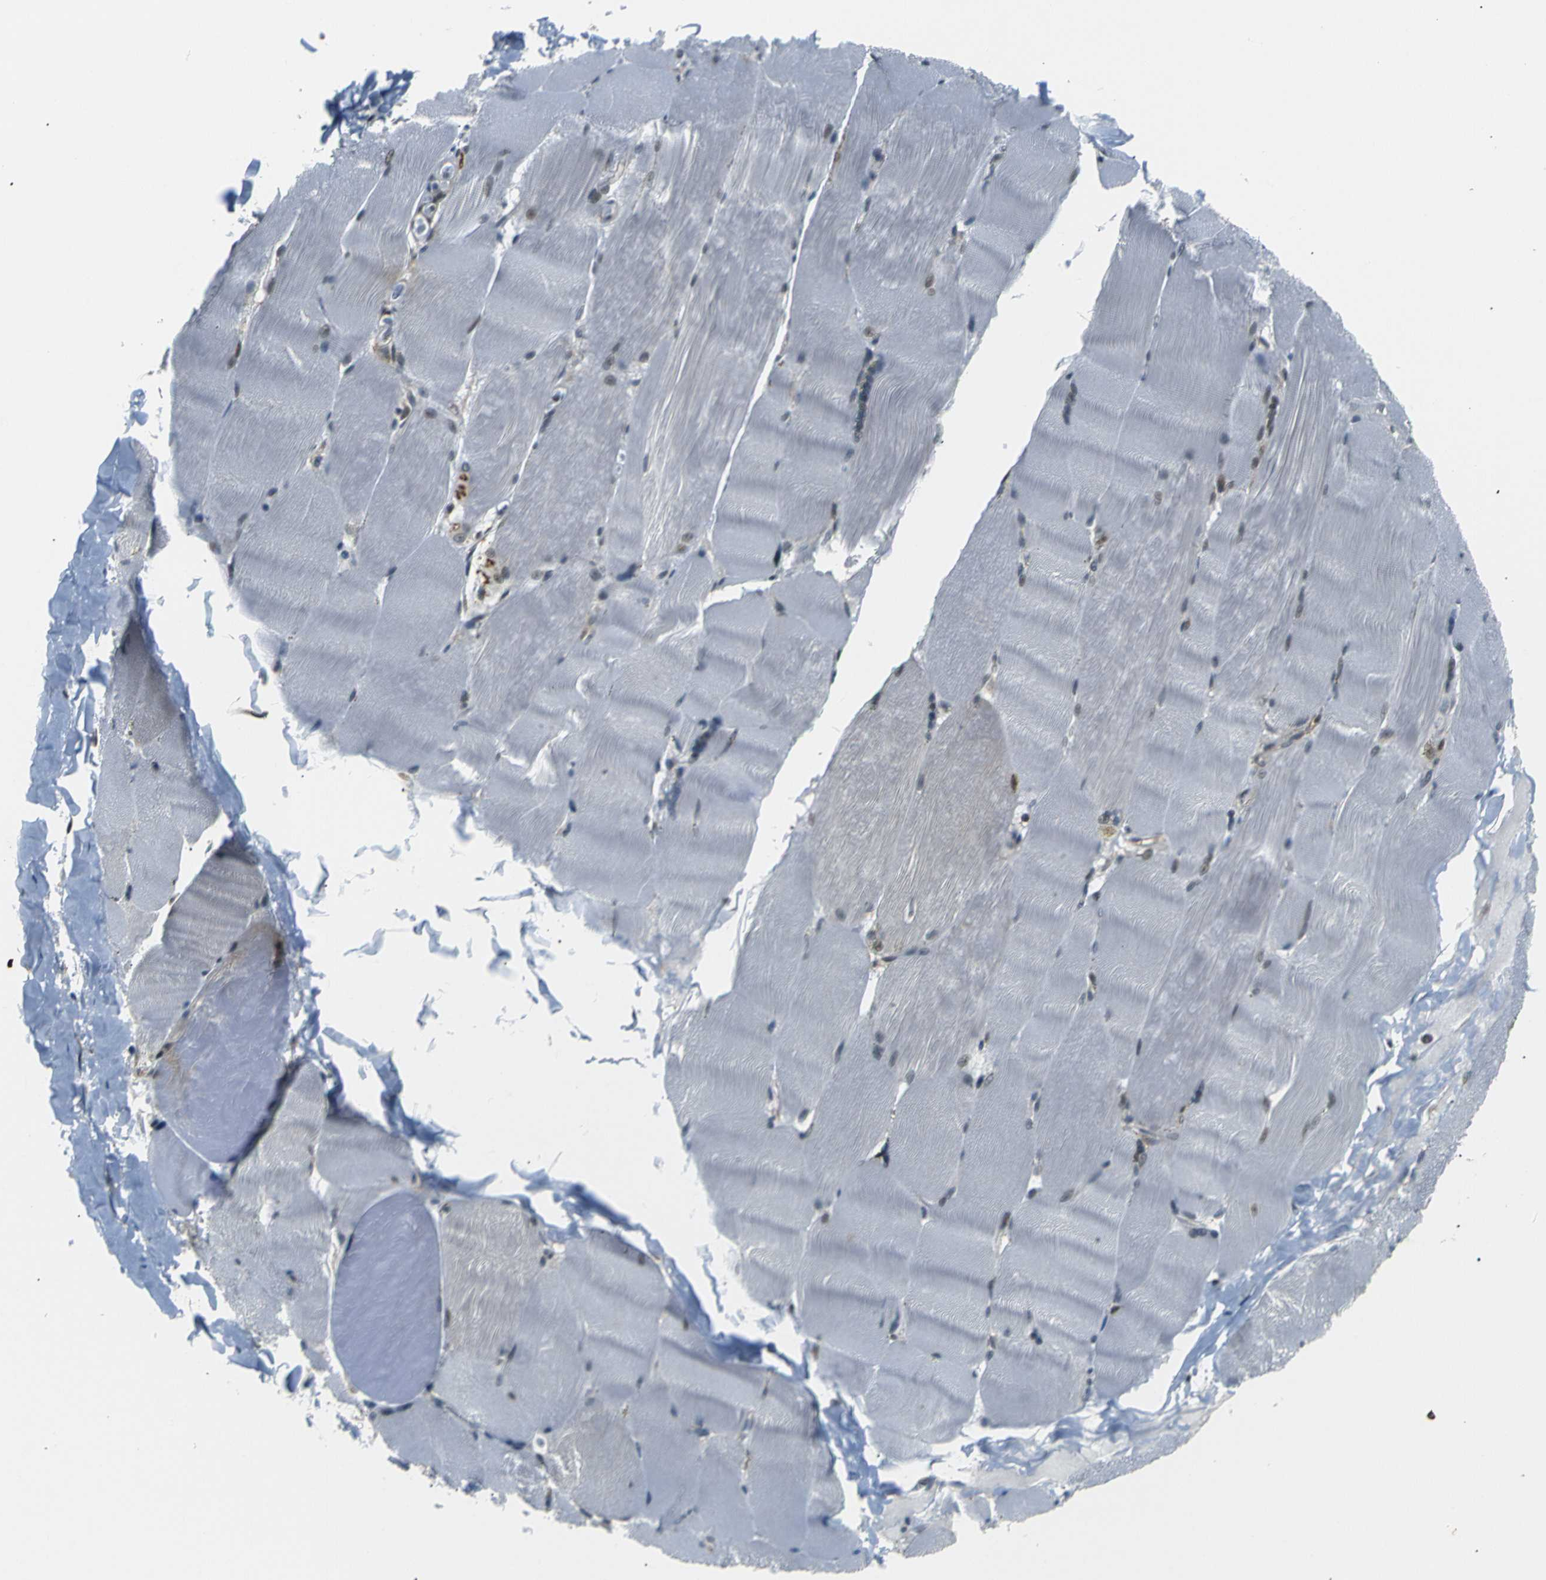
{"staining": {"intensity": "weak", "quantity": "<25%", "location": "nuclear"}, "tissue": "skeletal muscle", "cell_type": "Myocytes", "image_type": "normal", "snomed": [{"axis": "morphology", "description": "Normal tissue, NOS"}, {"axis": "topography", "description": "Skin"}, {"axis": "topography", "description": "Skeletal muscle"}], "caption": "Histopathology image shows no protein expression in myocytes of normal skeletal muscle.", "gene": "SKP1", "patient": {"sex": "male", "age": 83}}